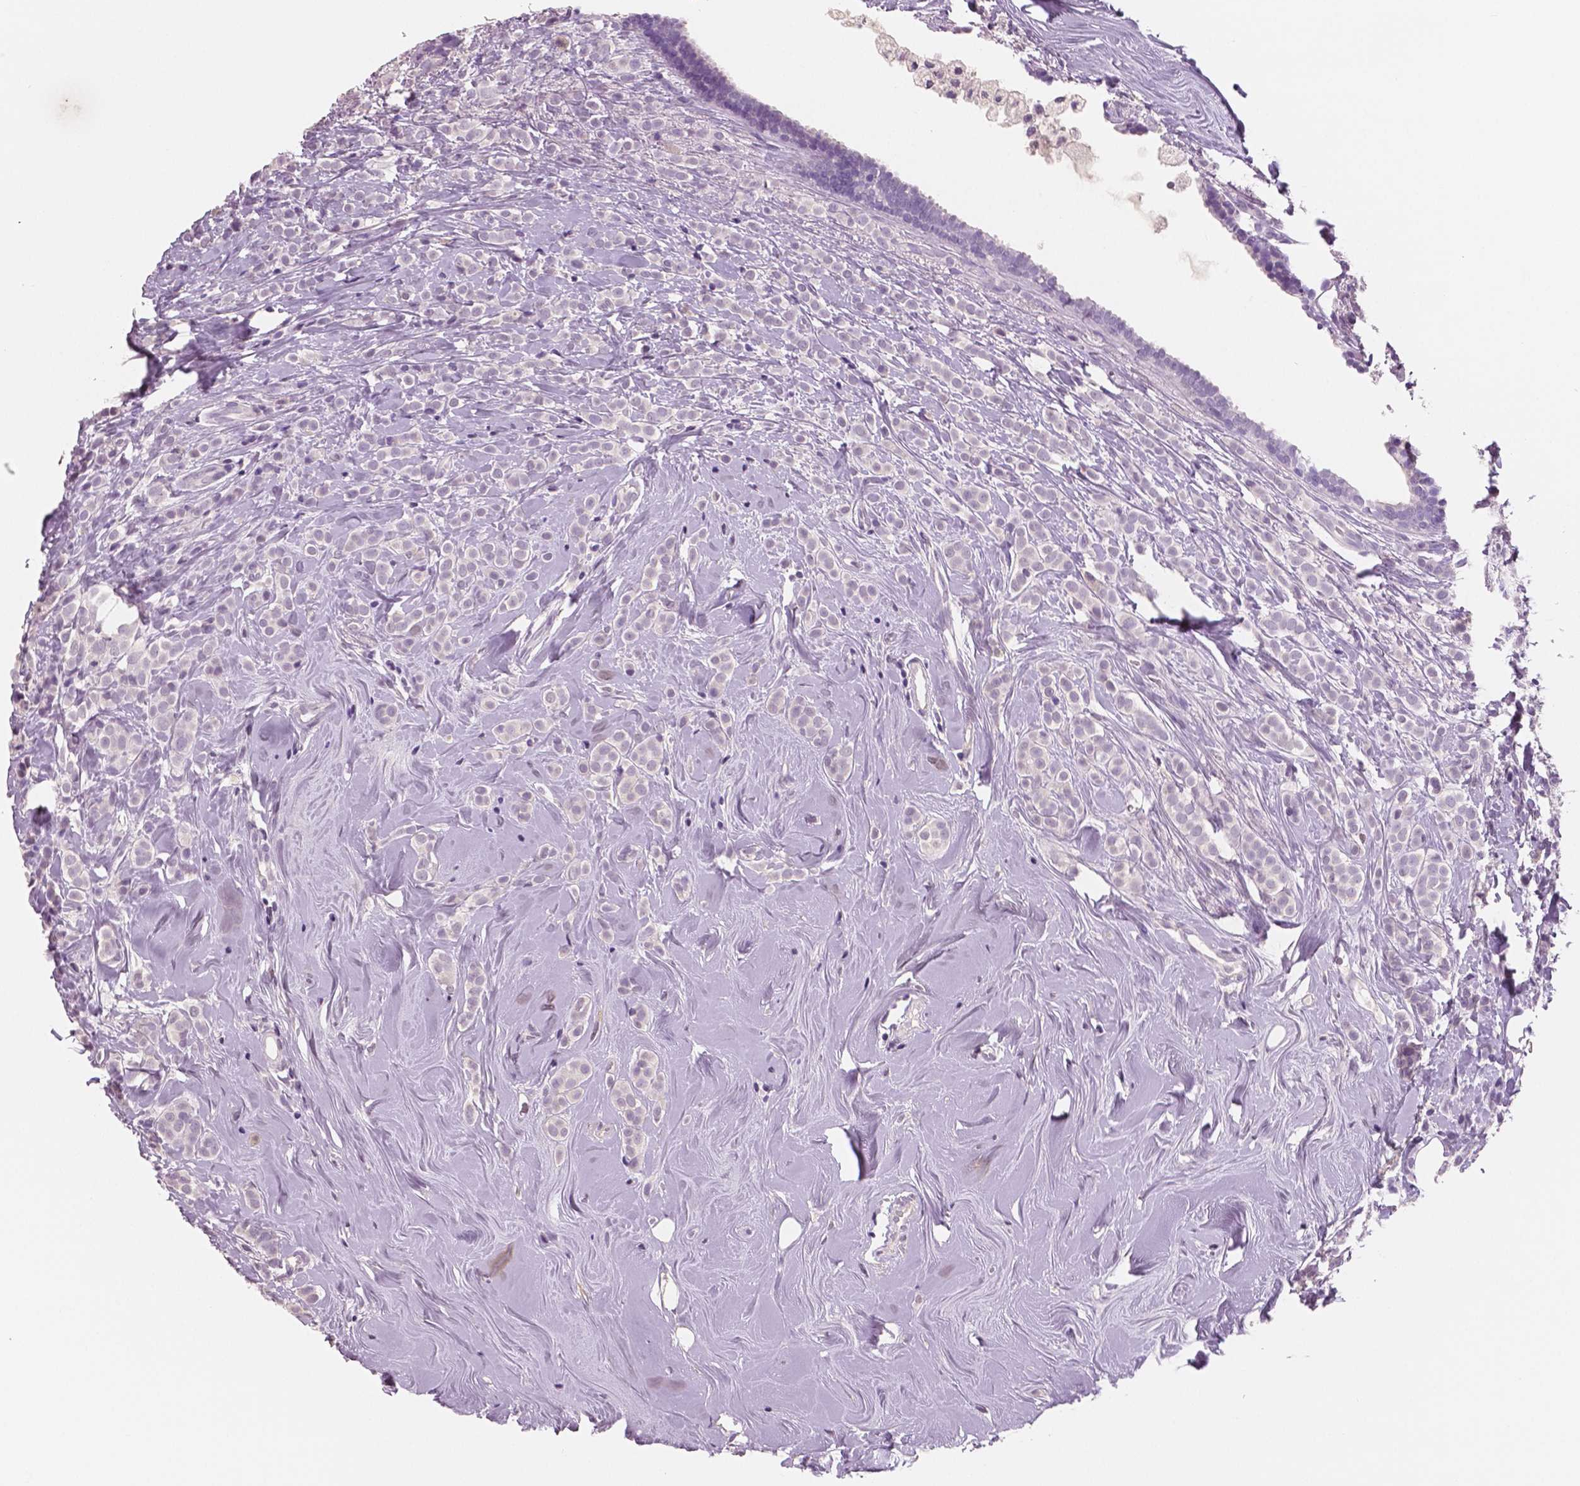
{"staining": {"intensity": "negative", "quantity": "none", "location": "none"}, "tissue": "breast cancer", "cell_type": "Tumor cells", "image_type": "cancer", "snomed": [{"axis": "morphology", "description": "Lobular carcinoma"}, {"axis": "topography", "description": "Breast"}], "caption": "A high-resolution image shows immunohistochemistry (IHC) staining of breast lobular carcinoma, which shows no significant expression in tumor cells.", "gene": "NECAB2", "patient": {"sex": "female", "age": 49}}